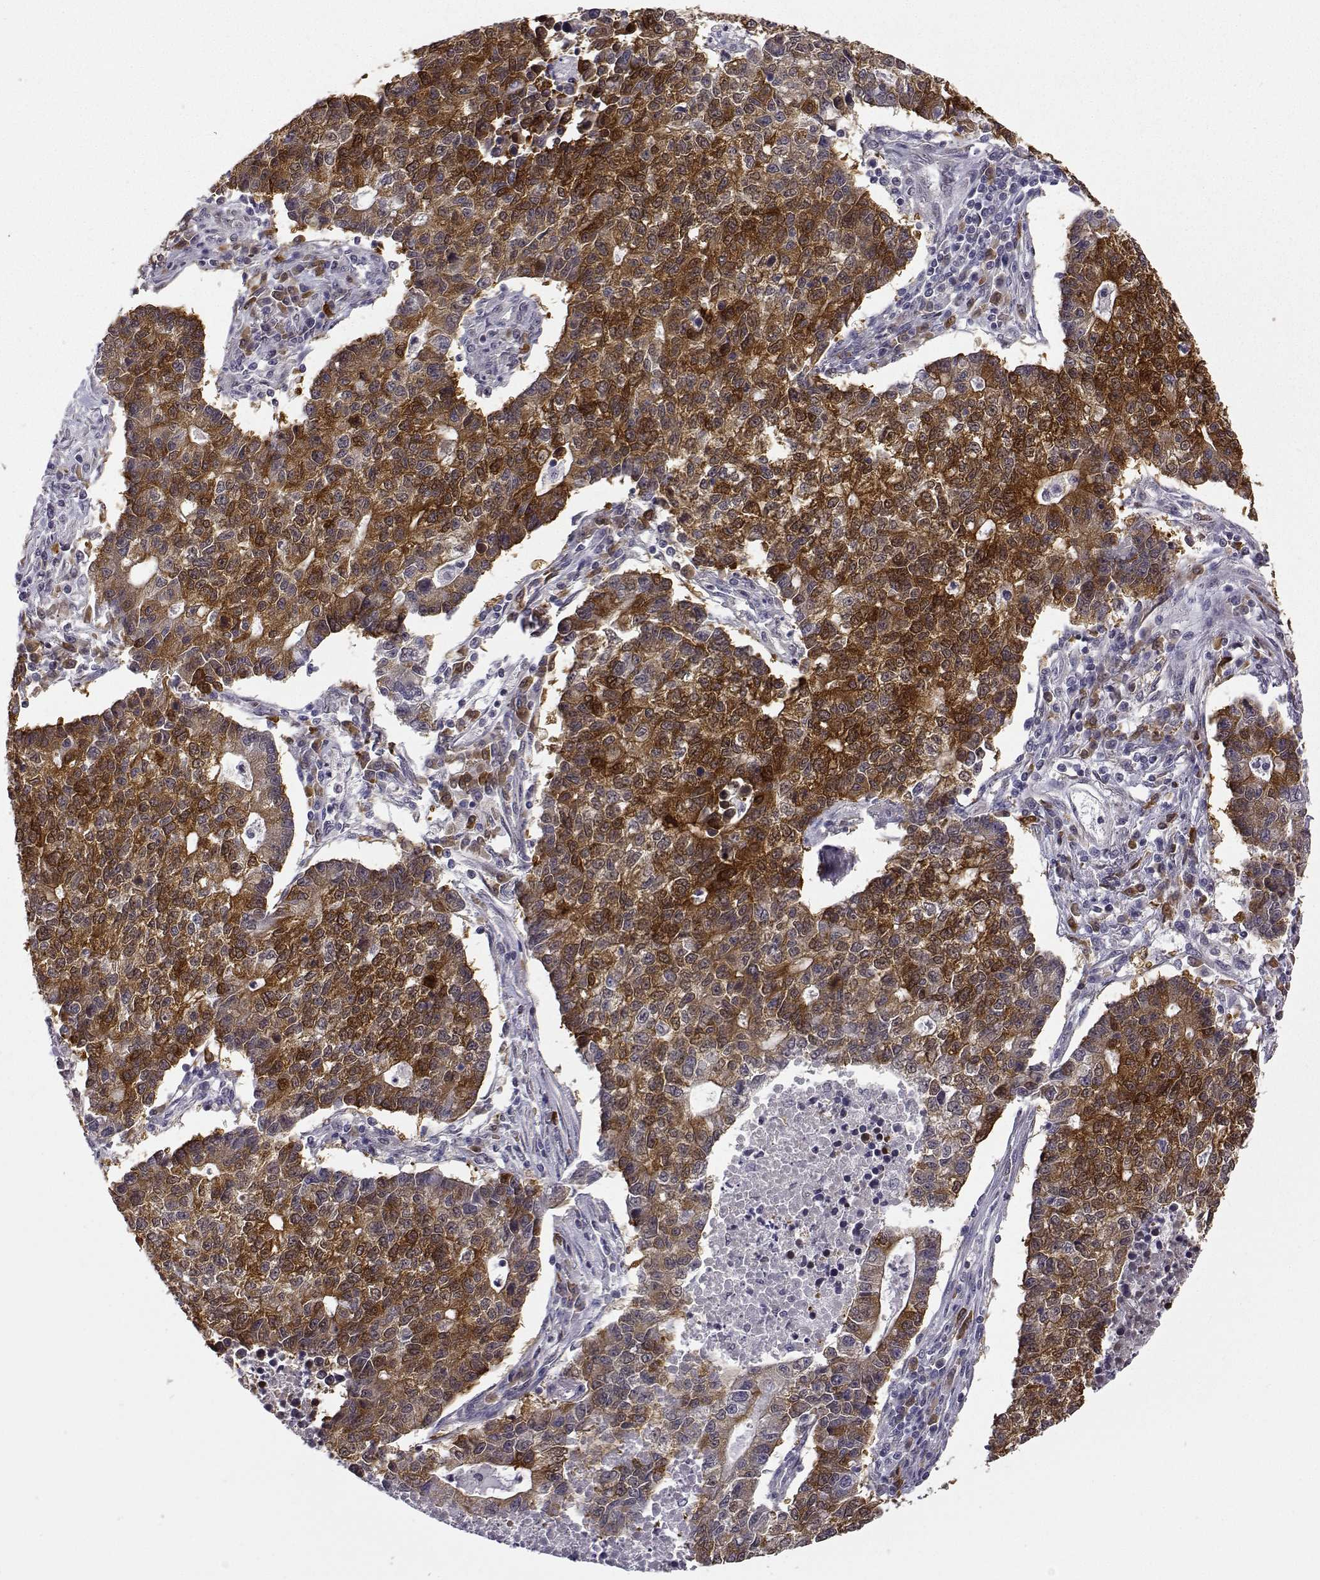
{"staining": {"intensity": "strong", "quantity": ">75%", "location": "cytoplasmic/membranous,nuclear"}, "tissue": "lung cancer", "cell_type": "Tumor cells", "image_type": "cancer", "snomed": [{"axis": "morphology", "description": "Adenocarcinoma, NOS"}, {"axis": "topography", "description": "Lung"}], "caption": "Human lung cancer stained with a protein marker shows strong staining in tumor cells.", "gene": "PHGDH", "patient": {"sex": "male", "age": 57}}